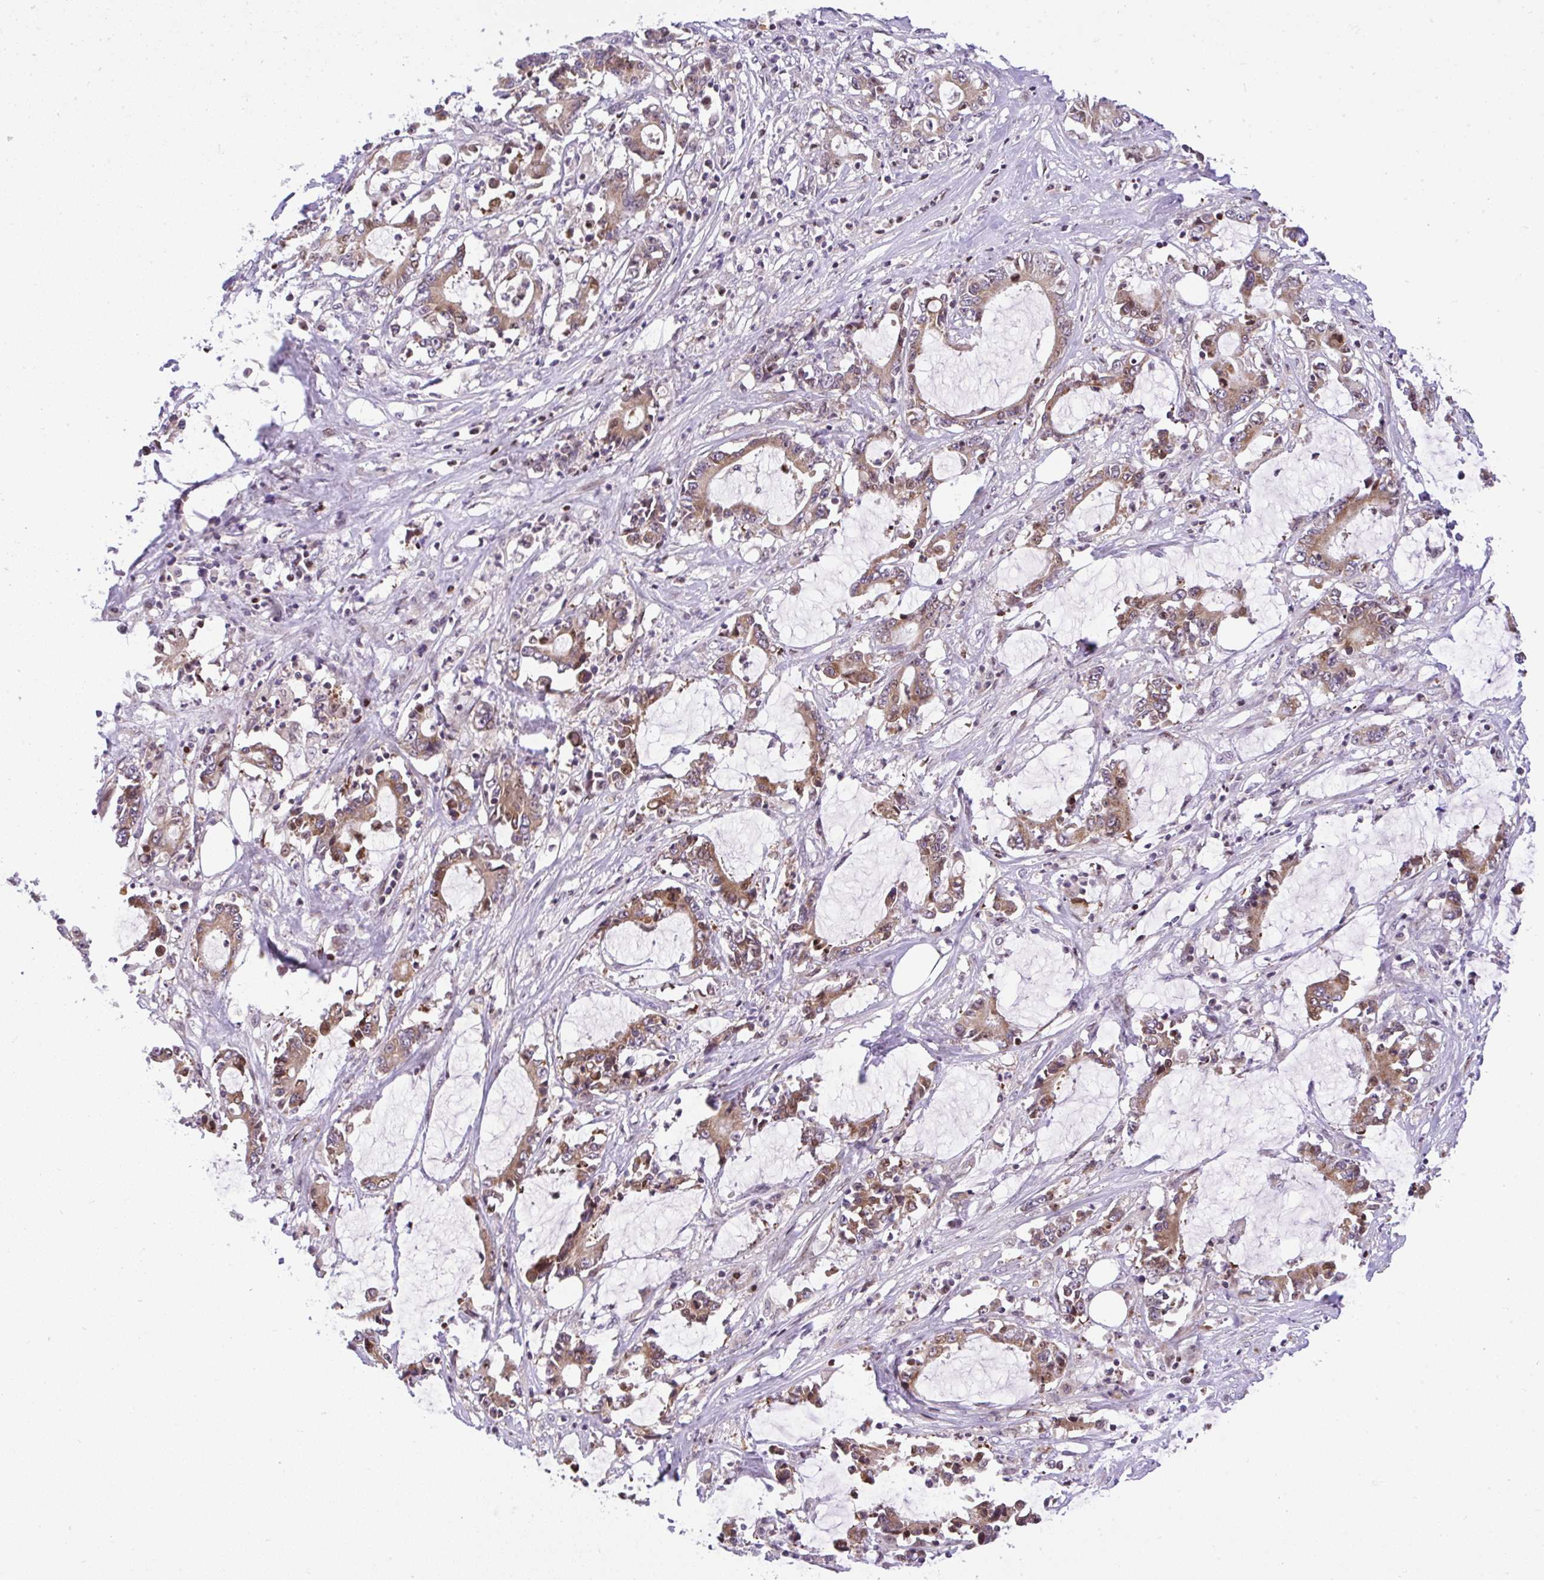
{"staining": {"intensity": "moderate", "quantity": ">75%", "location": "cytoplasmic/membranous,nuclear"}, "tissue": "stomach cancer", "cell_type": "Tumor cells", "image_type": "cancer", "snomed": [{"axis": "morphology", "description": "Adenocarcinoma, NOS"}, {"axis": "topography", "description": "Stomach, upper"}], "caption": "The histopathology image demonstrates immunohistochemical staining of stomach cancer. There is moderate cytoplasmic/membranous and nuclear expression is present in about >75% of tumor cells.", "gene": "CHIA", "patient": {"sex": "male", "age": 68}}